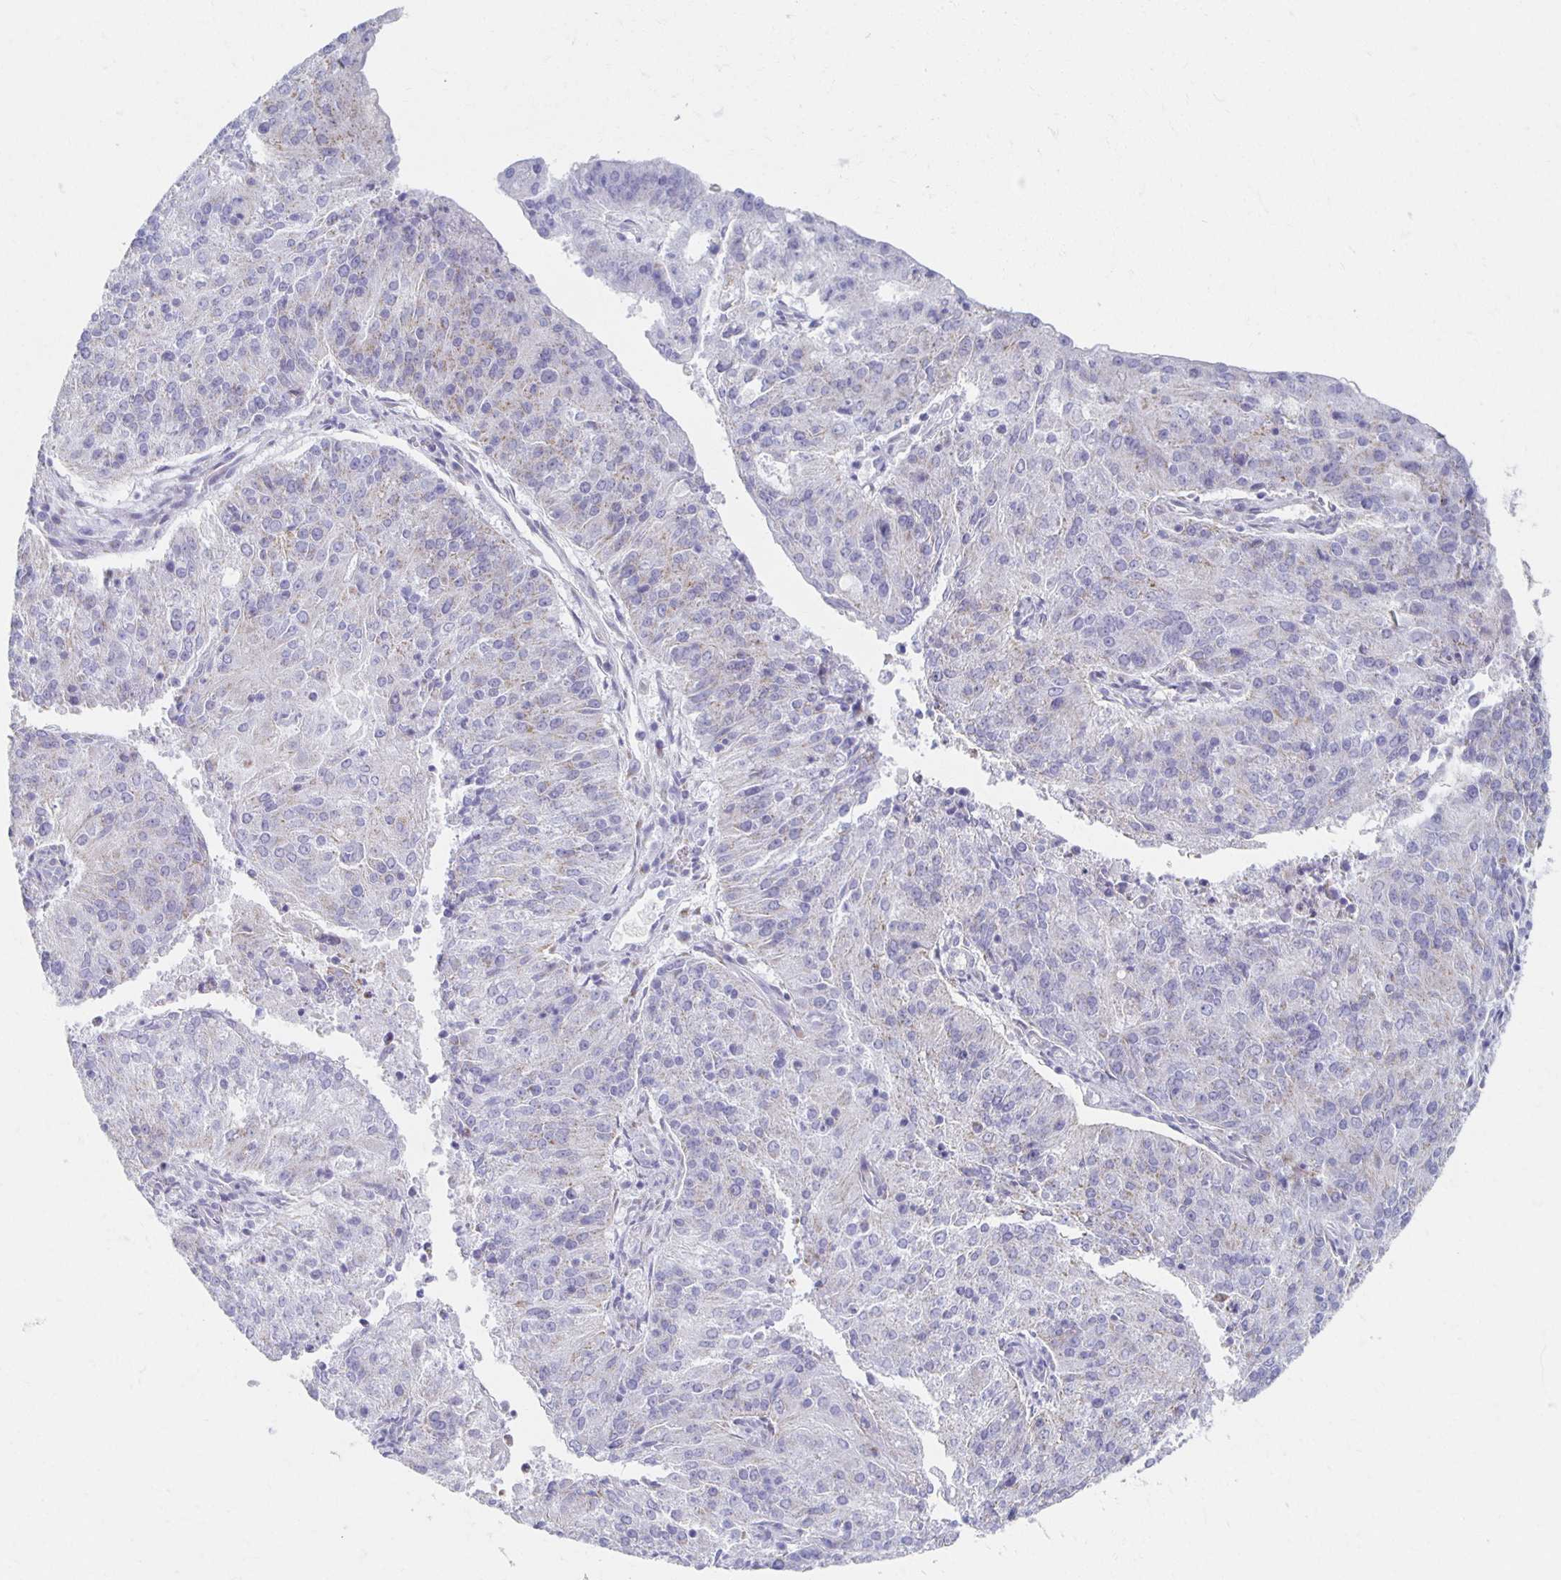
{"staining": {"intensity": "negative", "quantity": "none", "location": "none"}, "tissue": "endometrial cancer", "cell_type": "Tumor cells", "image_type": "cancer", "snomed": [{"axis": "morphology", "description": "Adenocarcinoma, NOS"}, {"axis": "topography", "description": "Endometrium"}], "caption": "IHC of endometrial adenocarcinoma demonstrates no positivity in tumor cells.", "gene": "TEX44", "patient": {"sex": "female", "age": 82}}